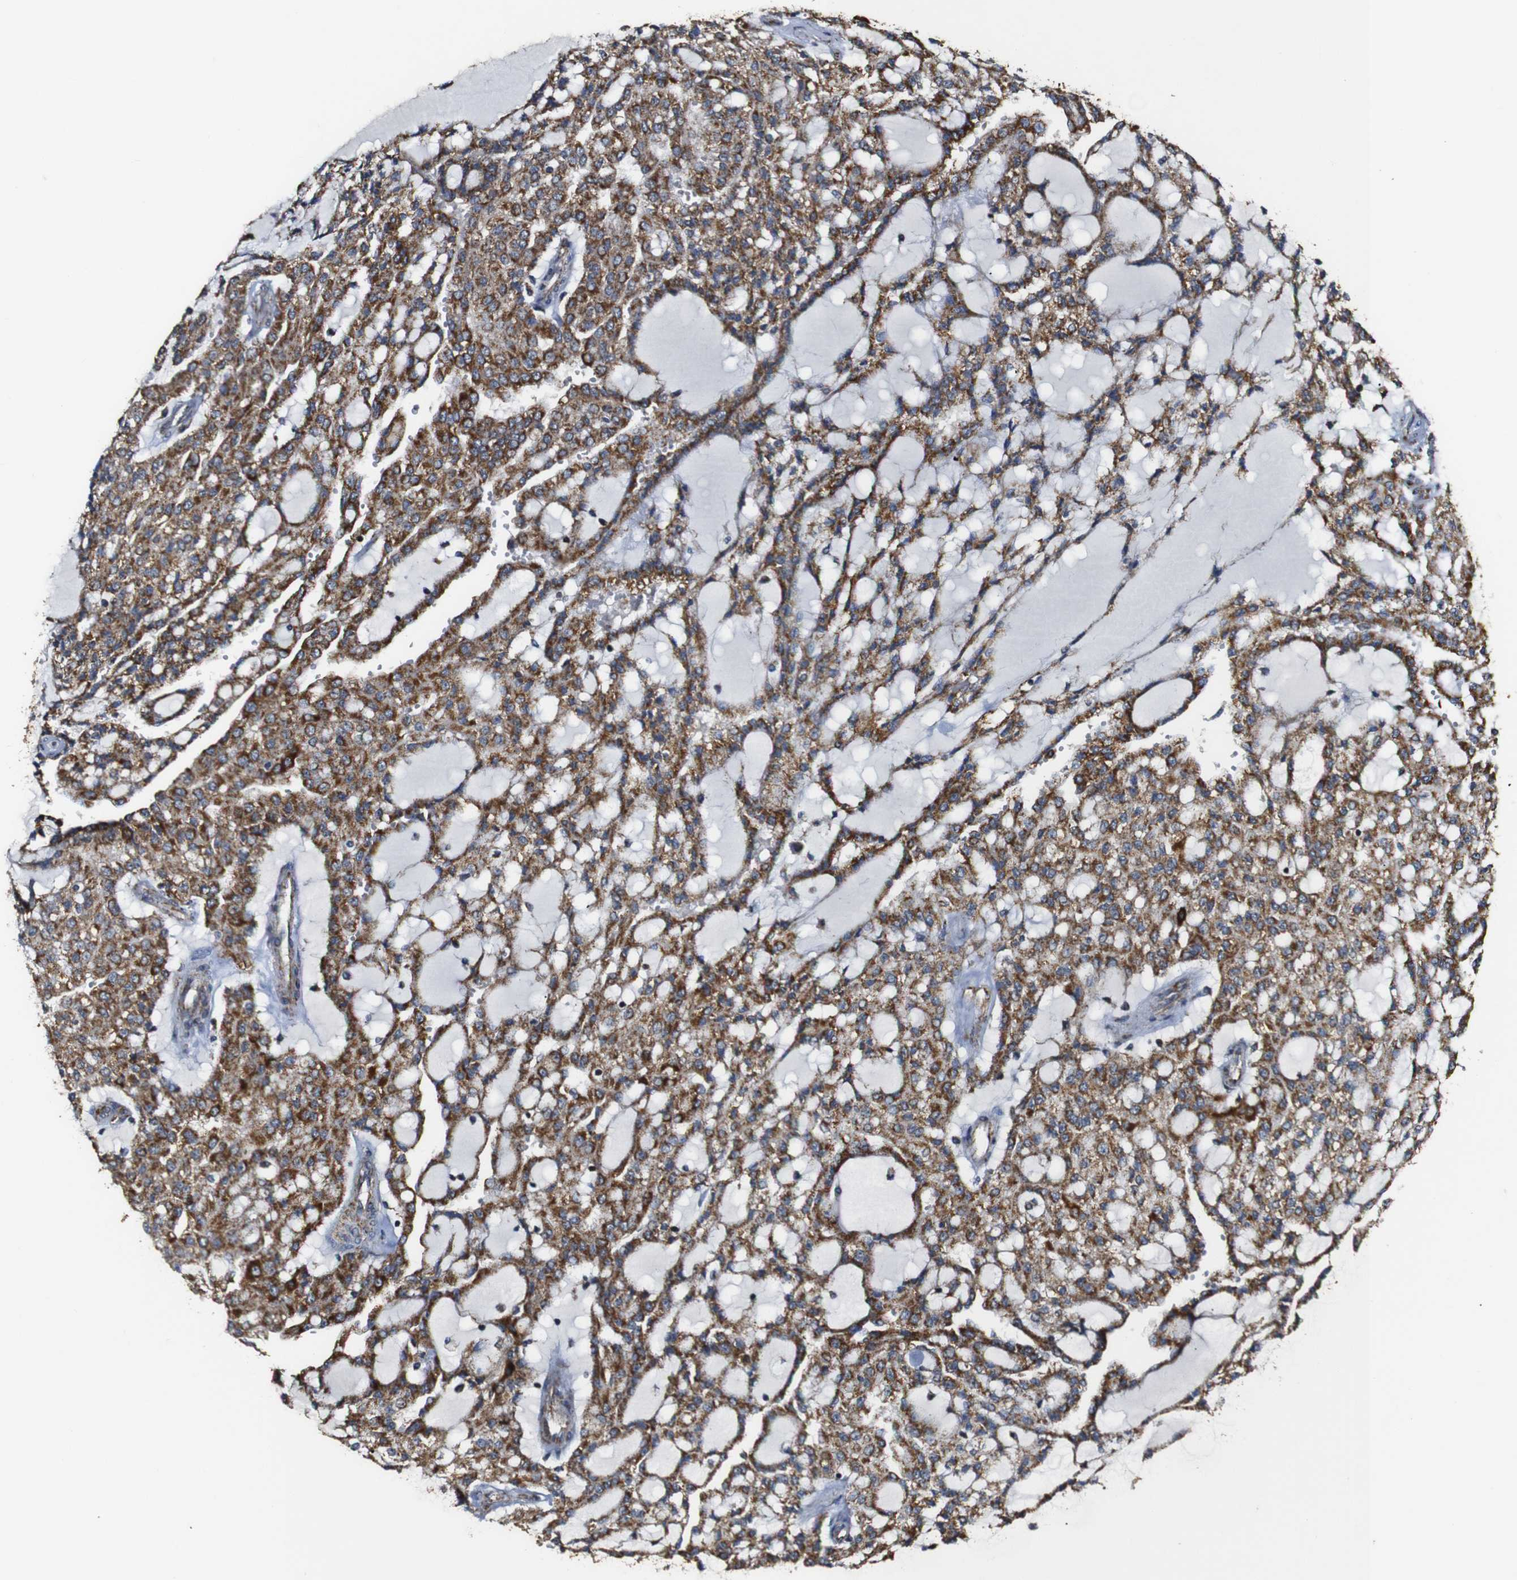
{"staining": {"intensity": "moderate", "quantity": ">75%", "location": "cytoplasmic/membranous"}, "tissue": "renal cancer", "cell_type": "Tumor cells", "image_type": "cancer", "snomed": [{"axis": "morphology", "description": "Adenocarcinoma, NOS"}, {"axis": "topography", "description": "Kidney"}], "caption": "Tumor cells exhibit medium levels of moderate cytoplasmic/membranous positivity in about >75% of cells in human renal adenocarcinoma. (Brightfield microscopy of DAB IHC at high magnification).", "gene": "NR3C2", "patient": {"sex": "male", "age": 63}}